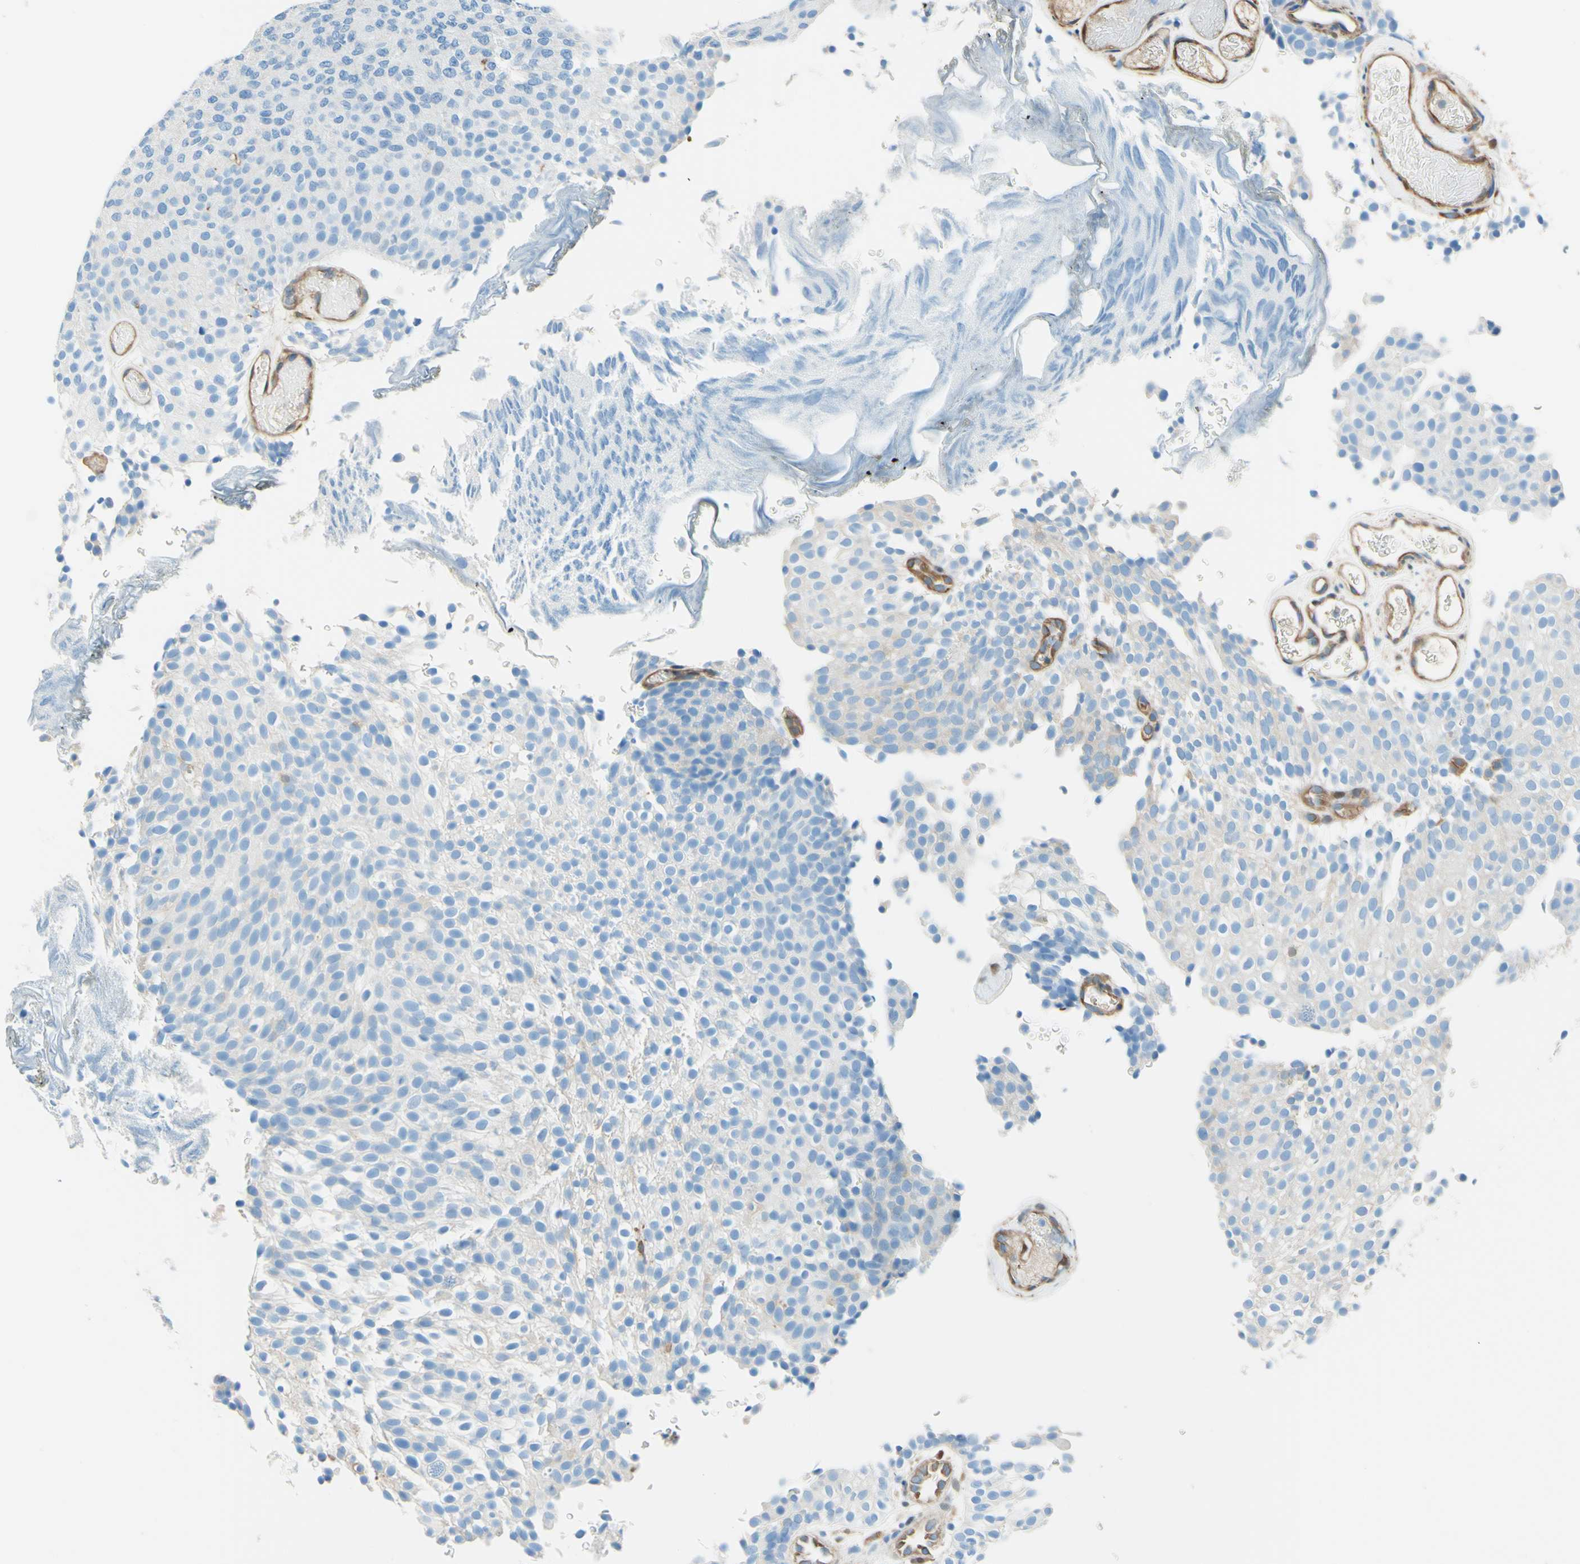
{"staining": {"intensity": "weak", "quantity": "<25%", "location": "cytoplasmic/membranous"}, "tissue": "urothelial cancer", "cell_type": "Tumor cells", "image_type": "cancer", "snomed": [{"axis": "morphology", "description": "Urothelial carcinoma, Low grade"}, {"axis": "topography", "description": "Urinary bladder"}], "caption": "The histopathology image exhibits no significant staining in tumor cells of urothelial cancer.", "gene": "DPYSL3", "patient": {"sex": "male", "age": 78}}